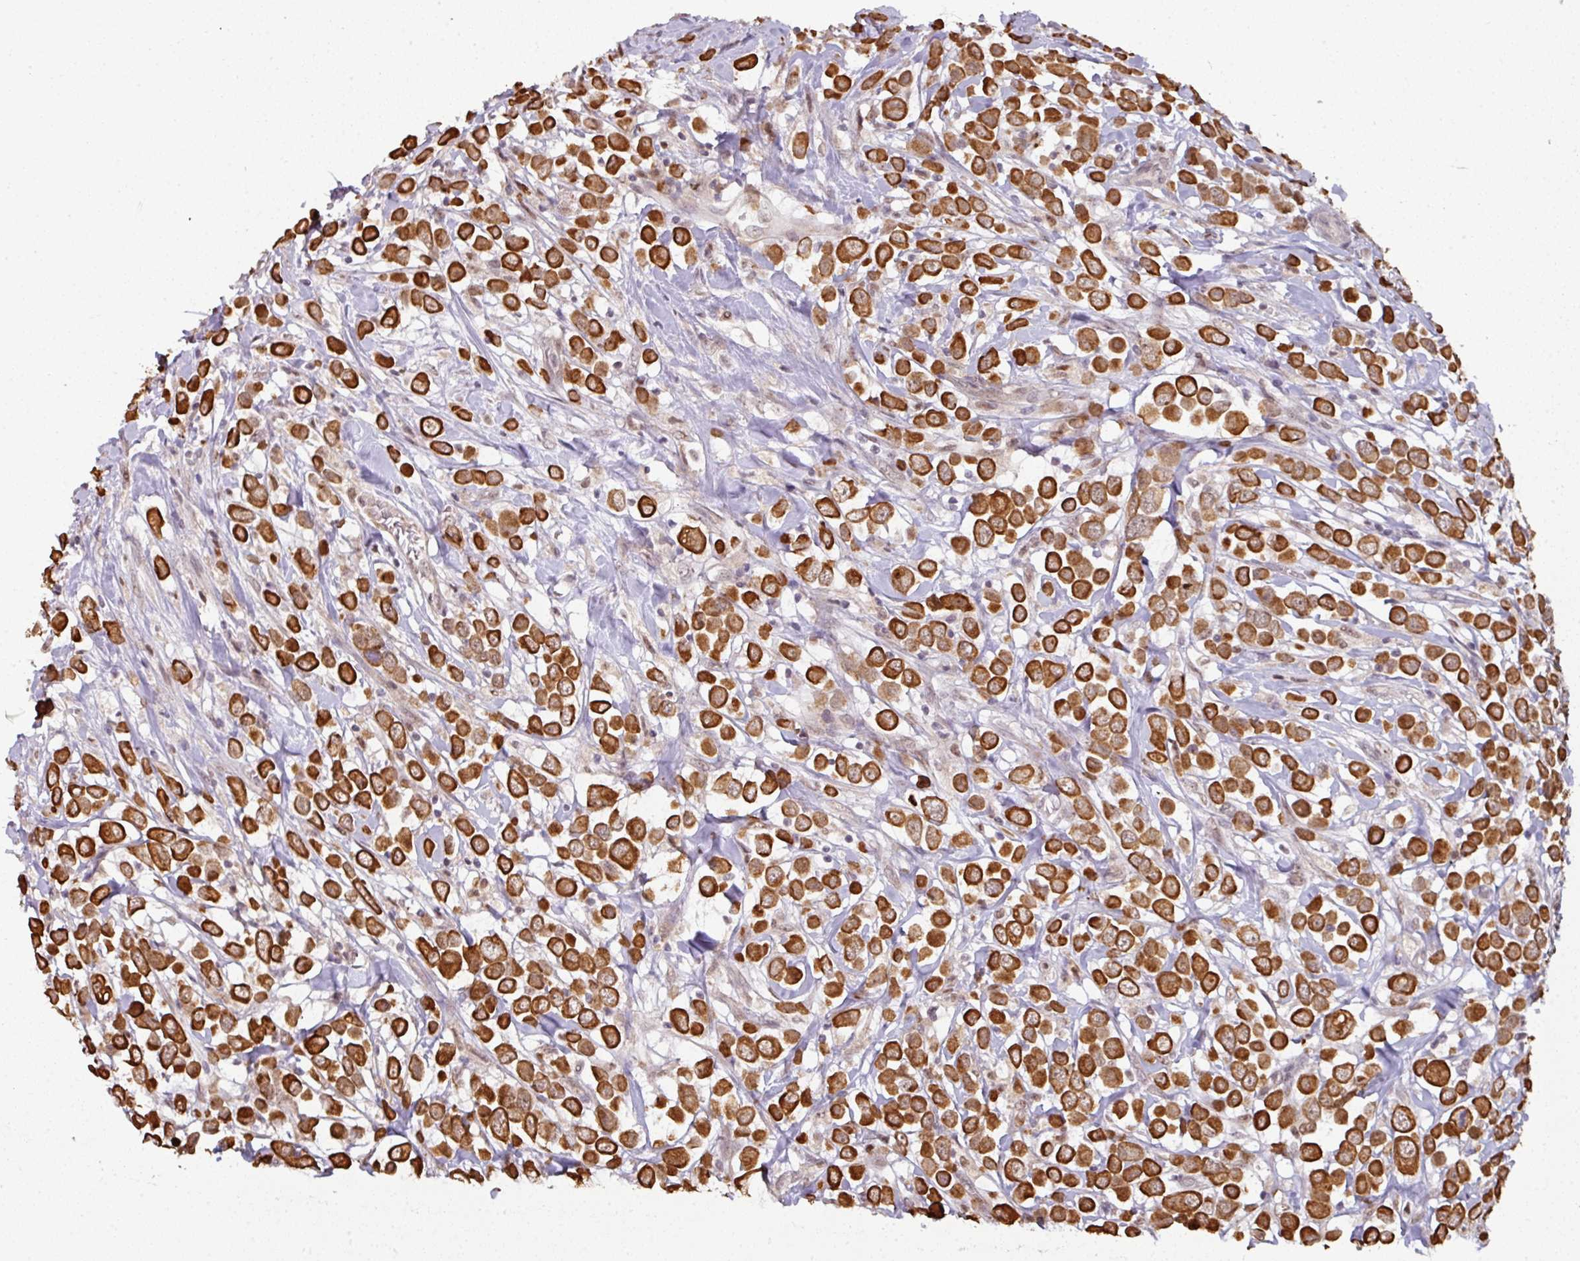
{"staining": {"intensity": "strong", "quantity": ">75%", "location": "cytoplasmic/membranous"}, "tissue": "breast cancer", "cell_type": "Tumor cells", "image_type": "cancer", "snomed": [{"axis": "morphology", "description": "Duct carcinoma"}, {"axis": "topography", "description": "Breast"}], "caption": "Protein staining of breast intraductal carcinoma tissue demonstrates strong cytoplasmic/membranous positivity in about >75% of tumor cells. The protein is shown in brown color, while the nuclei are stained blue.", "gene": "GTF2H3", "patient": {"sex": "female", "age": 61}}